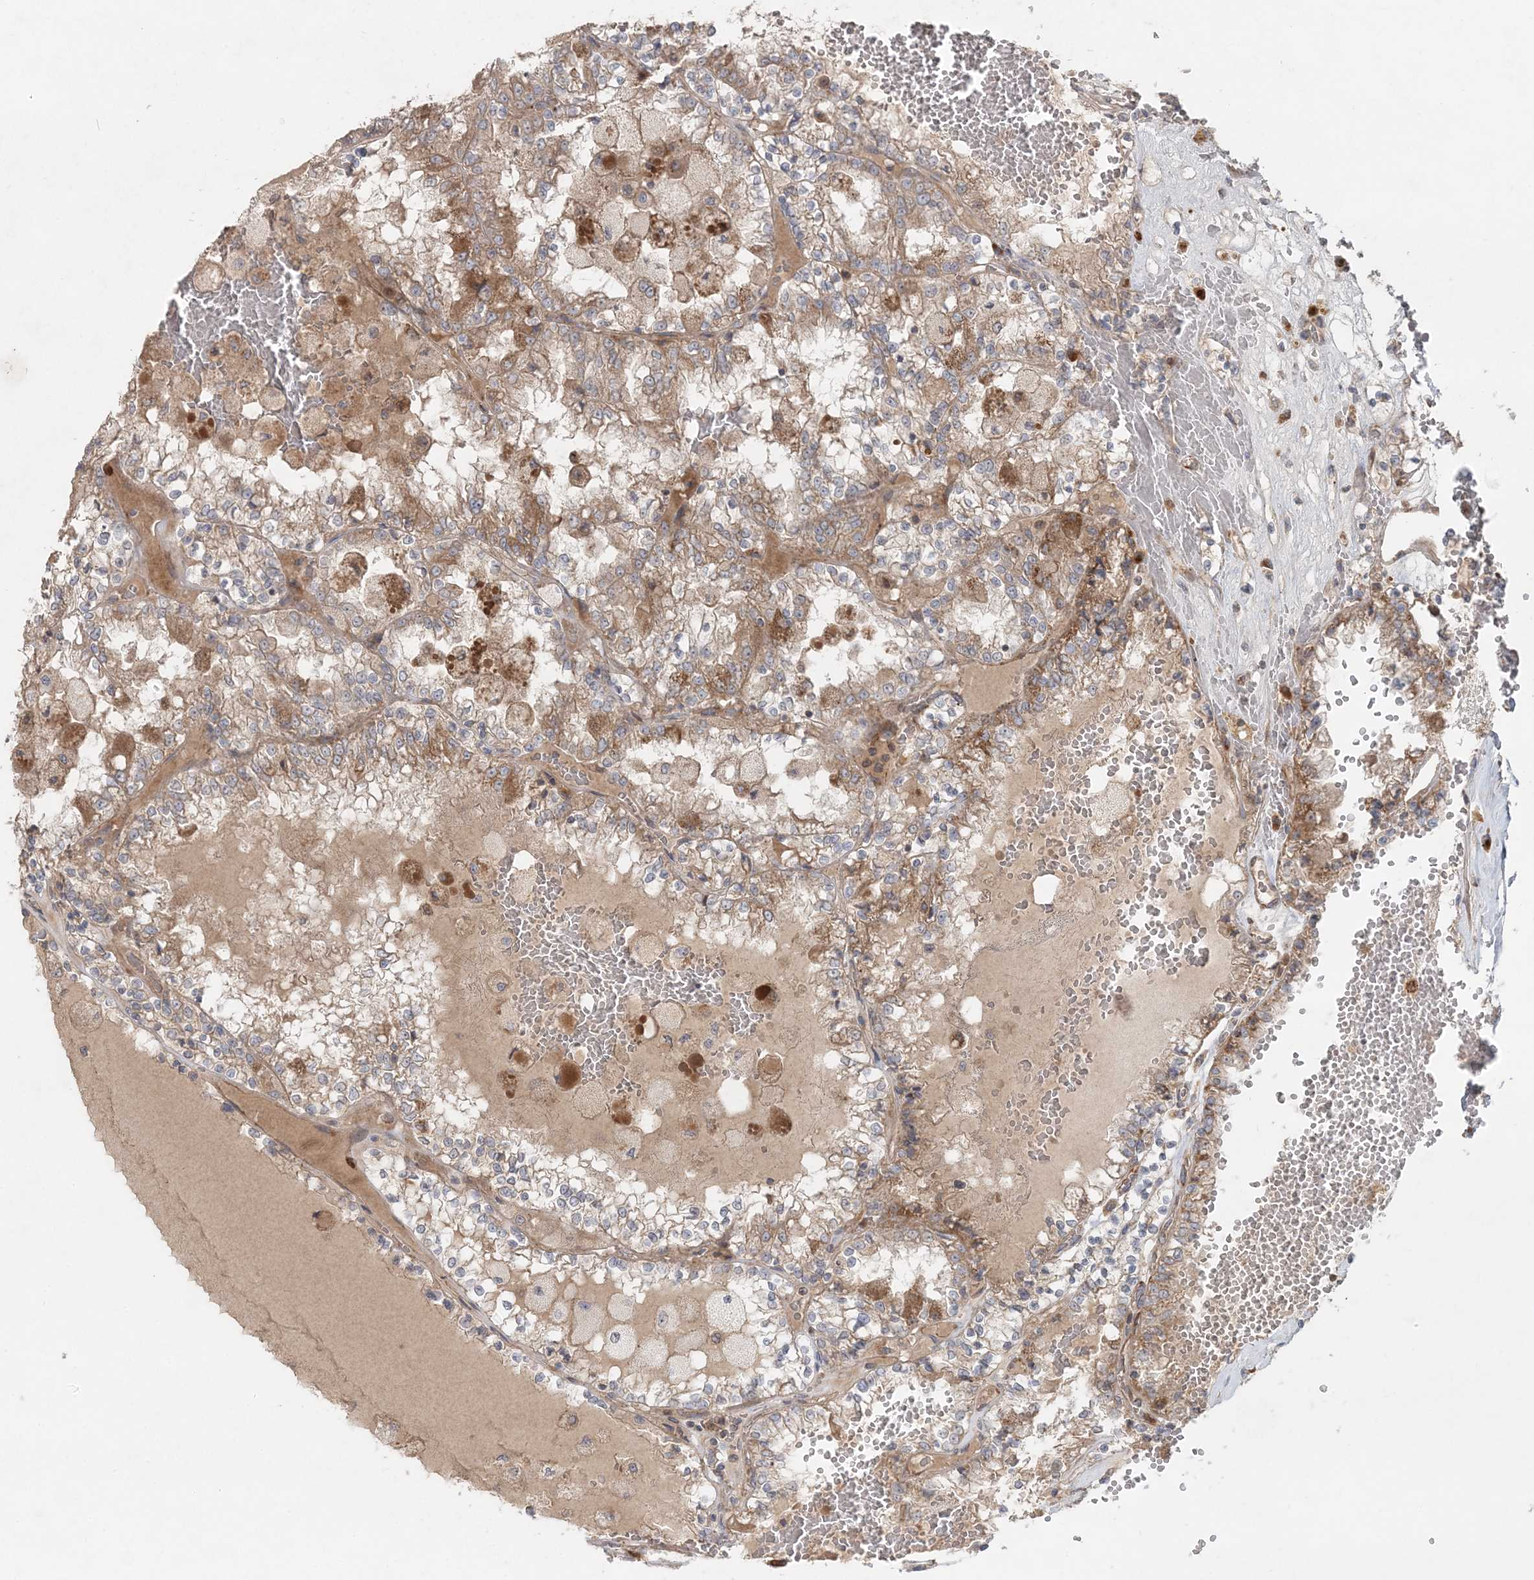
{"staining": {"intensity": "moderate", "quantity": ">75%", "location": "cytoplasmic/membranous"}, "tissue": "renal cancer", "cell_type": "Tumor cells", "image_type": "cancer", "snomed": [{"axis": "morphology", "description": "Adenocarcinoma, NOS"}, {"axis": "topography", "description": "Kidney"}], "caption": "Renal adenocarcinoma tissue exhibits moderate cytoplasmic/membranous positivity in approximately >75% of tumor cells, visualized by immunohistochemistry. Using DAB (brown) and hematoxylin (blue) stains, captured at high magnification using brightfield microscopy.", "gene": "LRPPRC", "patient": {"sex": "female", "age": 56}}